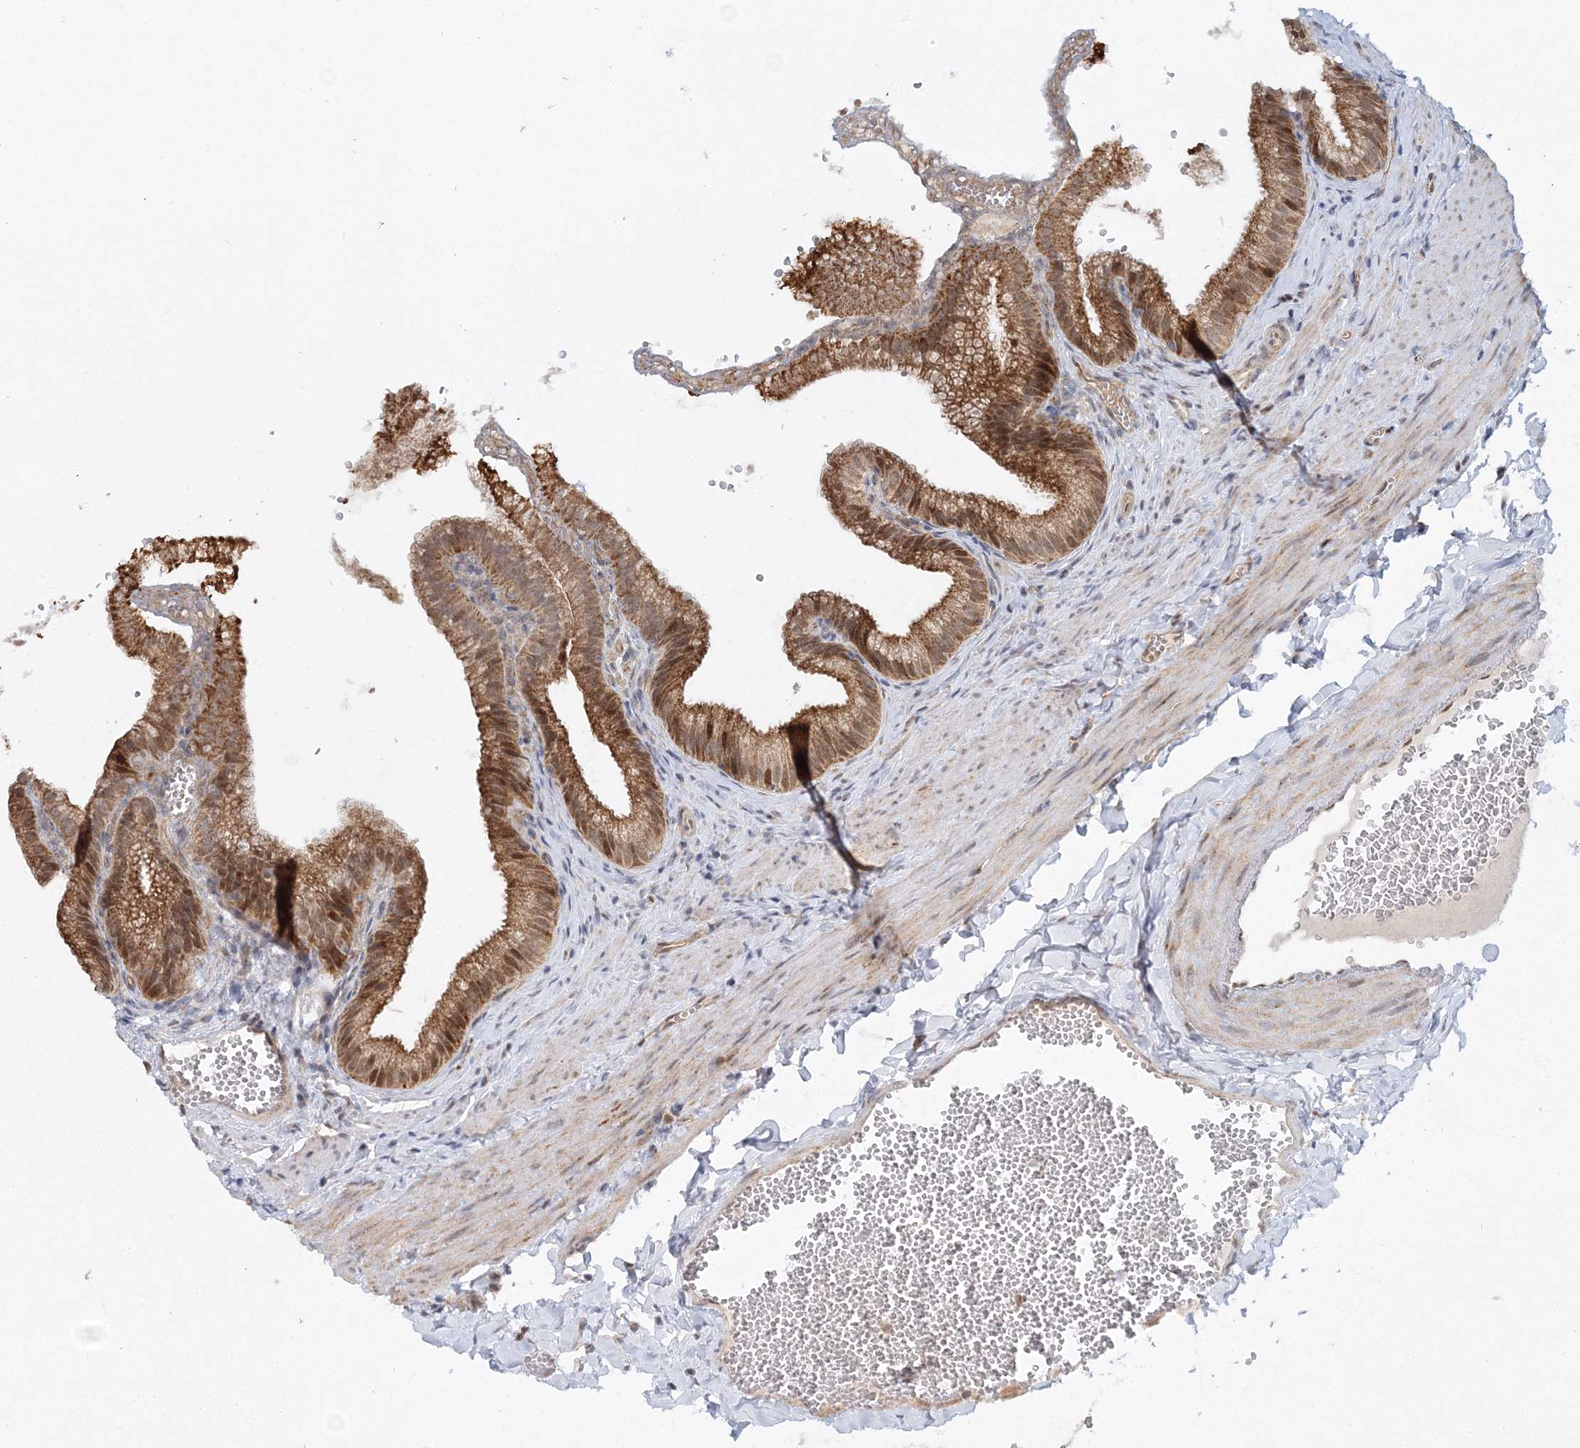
{"staining": {"intensity": "moderate", "quantity": ">75%", "location": "cytoplasmic/membranous"}, "tissue": "gallbladder", "cell_type": "Glandular cells", "image_type": "normal", "snomed": [{"axis": "morphology", "description": "Normal tissue, NOS"}, {"axis": "topography", "description": "Gallbladder"}], "caption": "A photomicrograph showing moderate cytoplasmic/membranous staining in about >75% of glandular cells in unremarkable gallbladder, as visualized by brown immunohistochemical staining.", "gene": "RAB11FIP2", "patient": {"sex": "male", "age": 38}}